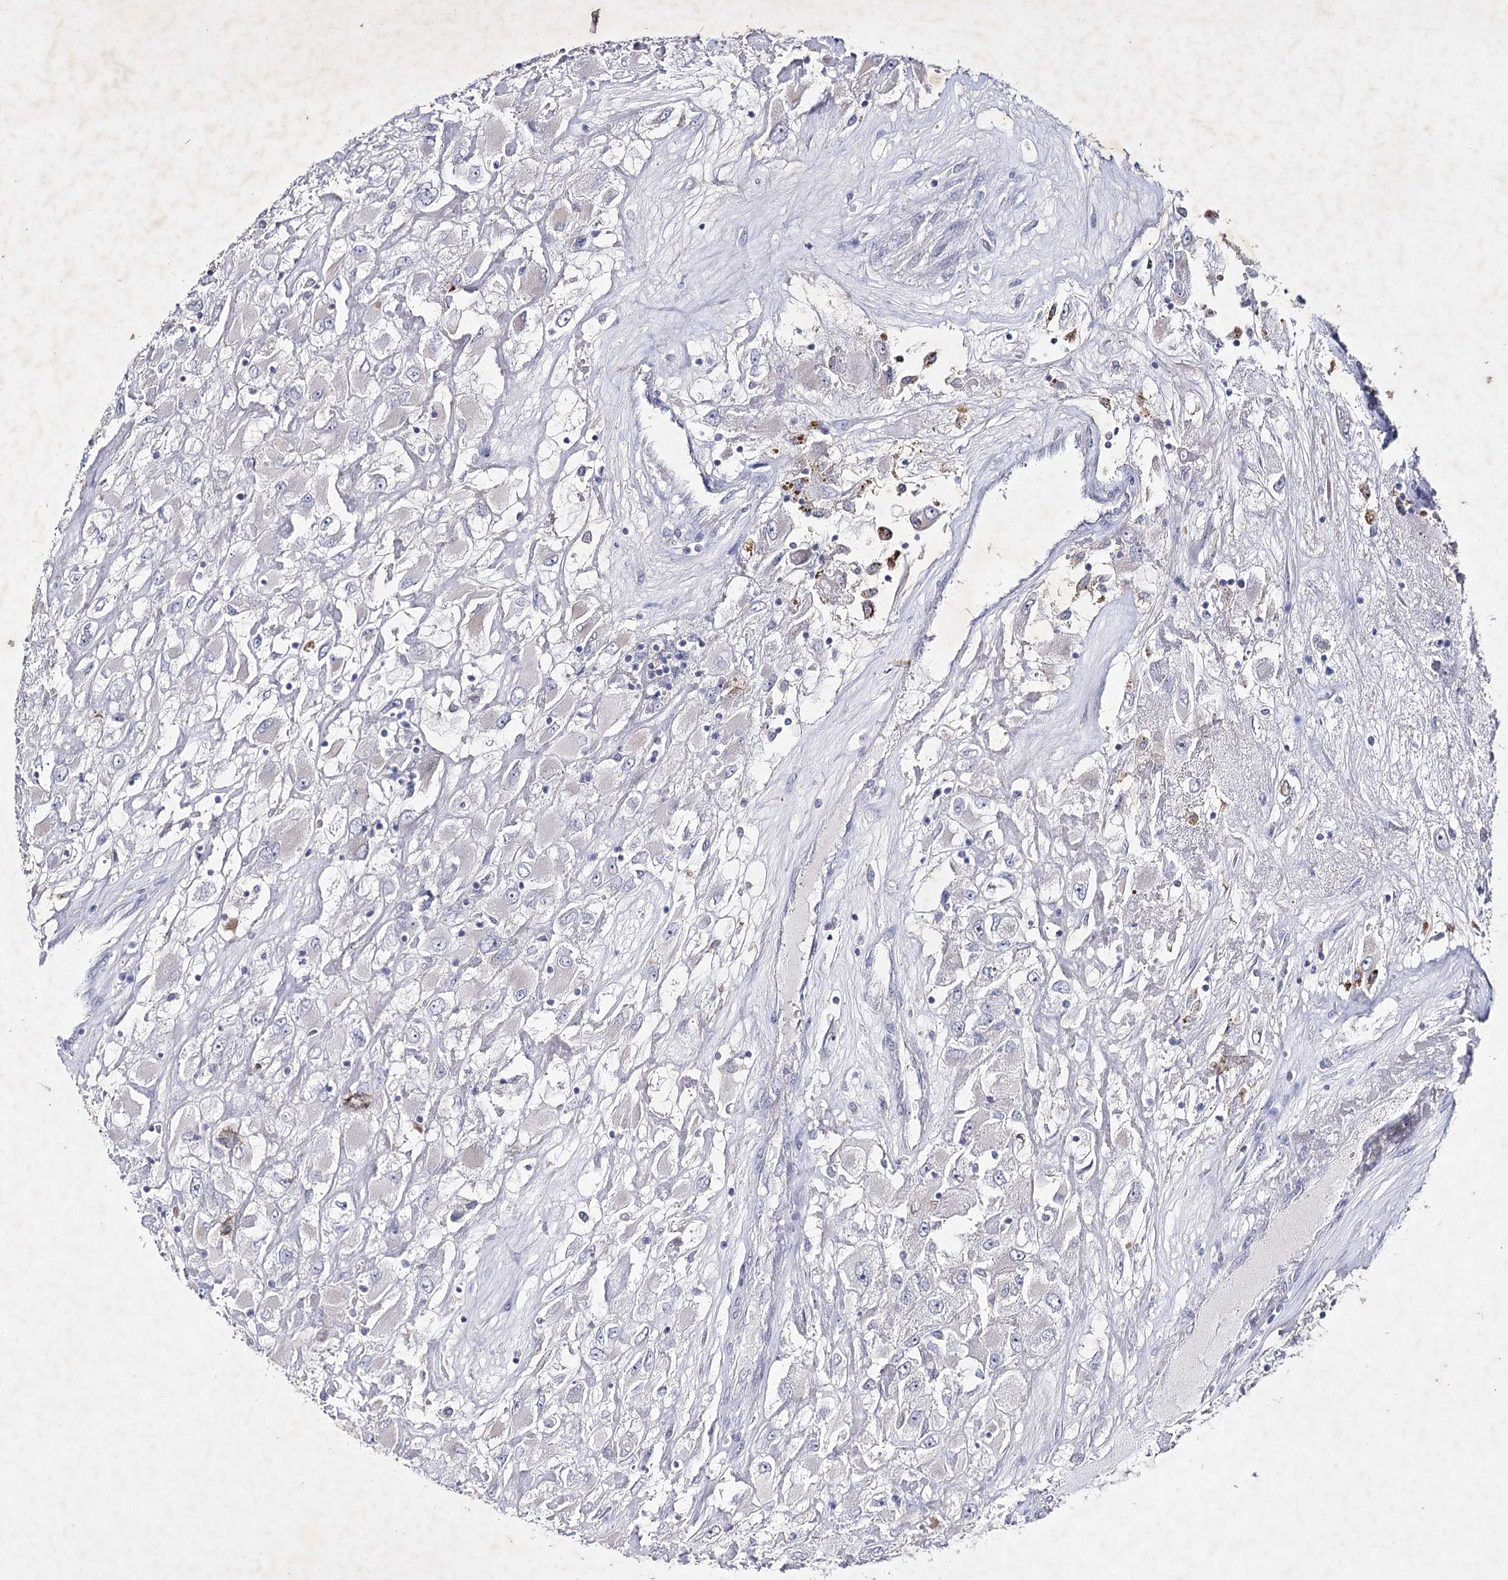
{"staining": {"intensity": "negative", "quantity": "none", "location": "none"}, "tissue": "renal cancer", "cell_type": "Tumor cells", "image_type": "cancer", "snomed": [{"axis": "morphology", "description": "Adenocarcinoma, NOS"}, {"axis": "topography", "description": "Kidney"}], "caption": "There is no significant positivity in tumor cells of renal cancer.", "gene": "COX15", "patient": {"sex": "female", "age": 52}}